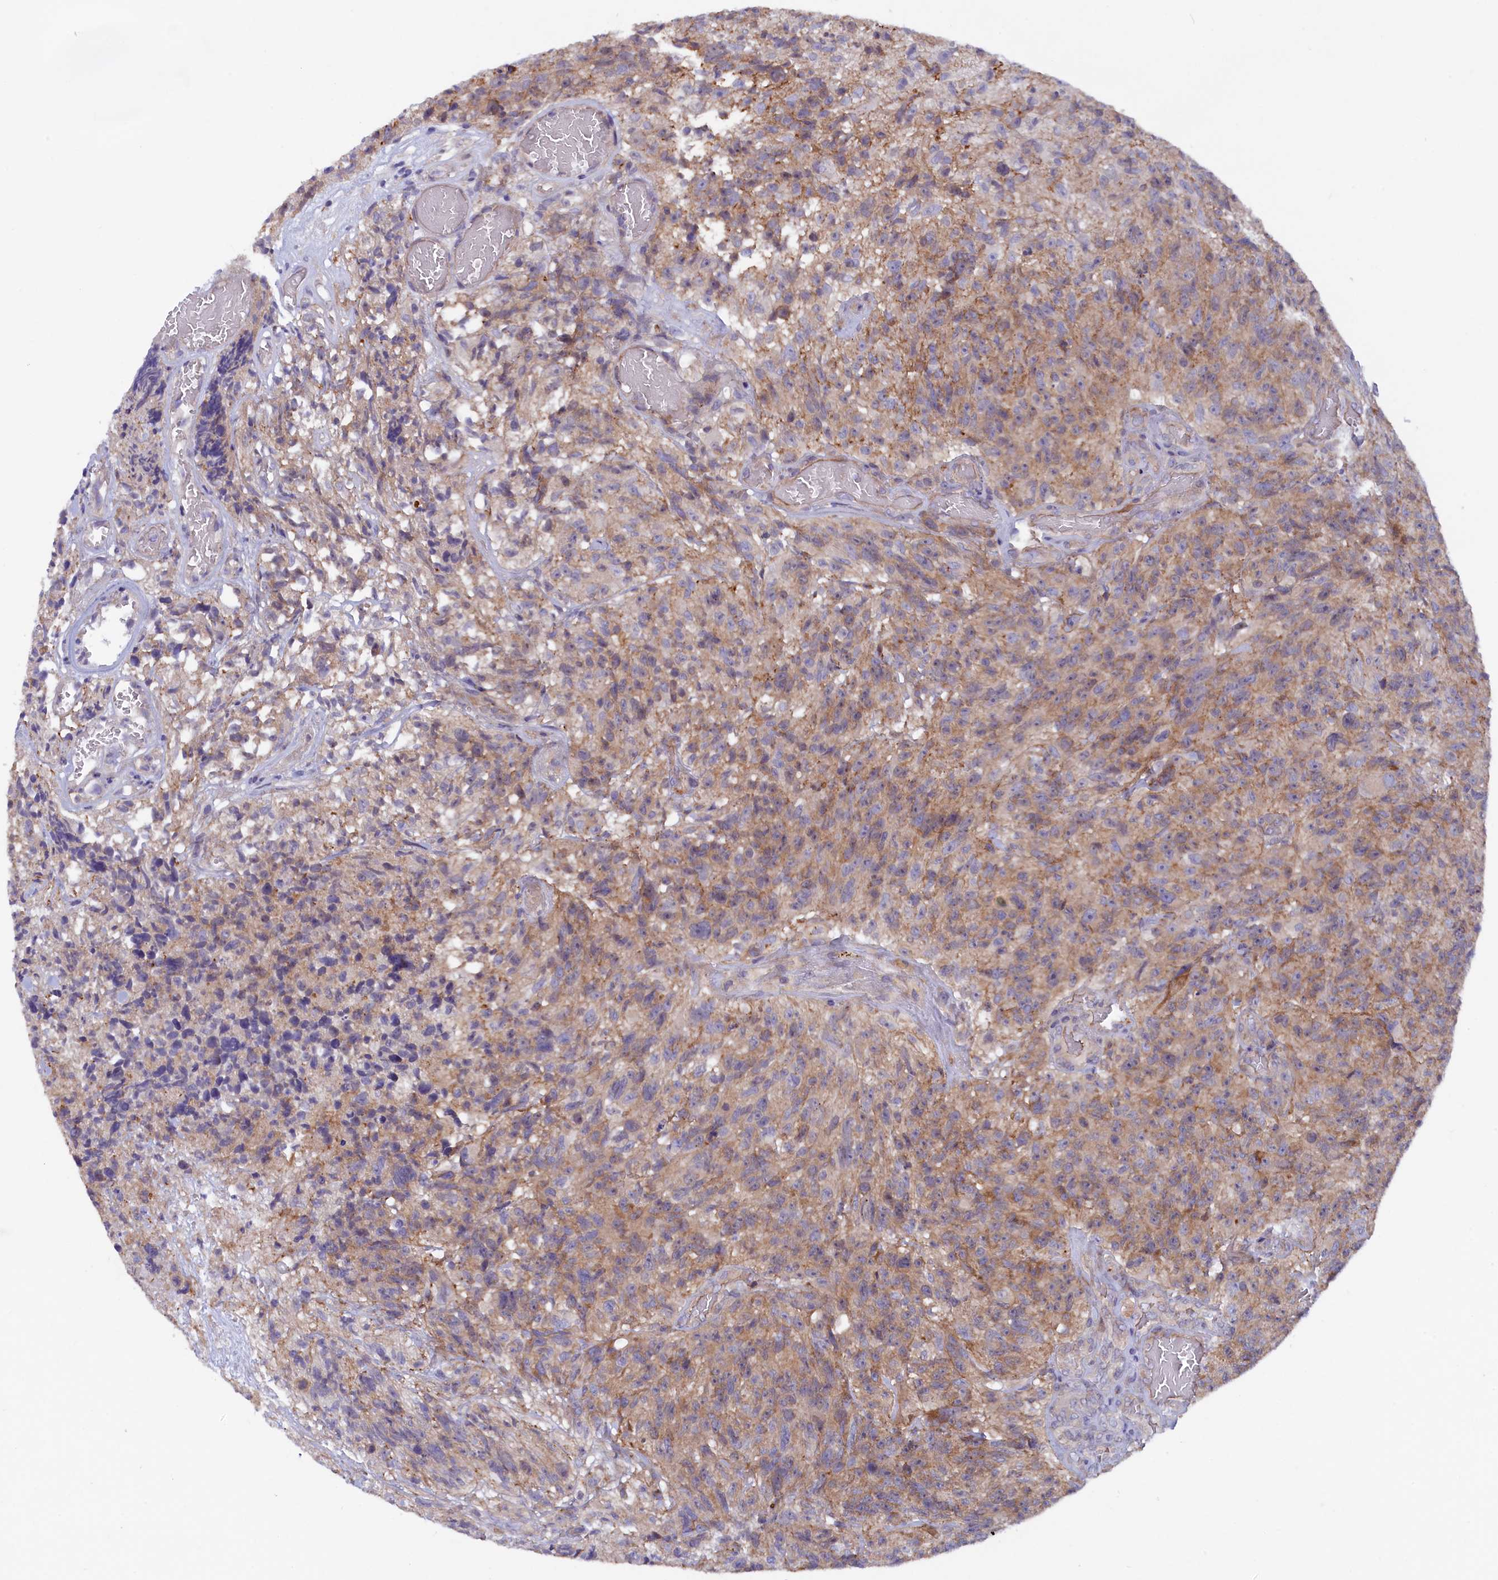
{"staining": {"intensity": "weak", "quantity": ">75%", "location": "cytoplasmic/membranous"}, "tissue": "glioma", "cell_type": "Tumor cells", "image_type": "cancer", "snomed": [{"axis": "morphology", "description": "Glioma, malignant, High grade"}, {"axis": "topography", "description": "Brain"}], "caption": "Malignant glioma (high-grade) stained with a brown dye reveals weak cytoplasmic/membranous positive positivity in about >75% of tumor cells.", "gene": "JPT2", "patient": {"sex": "male", "age": 69}}